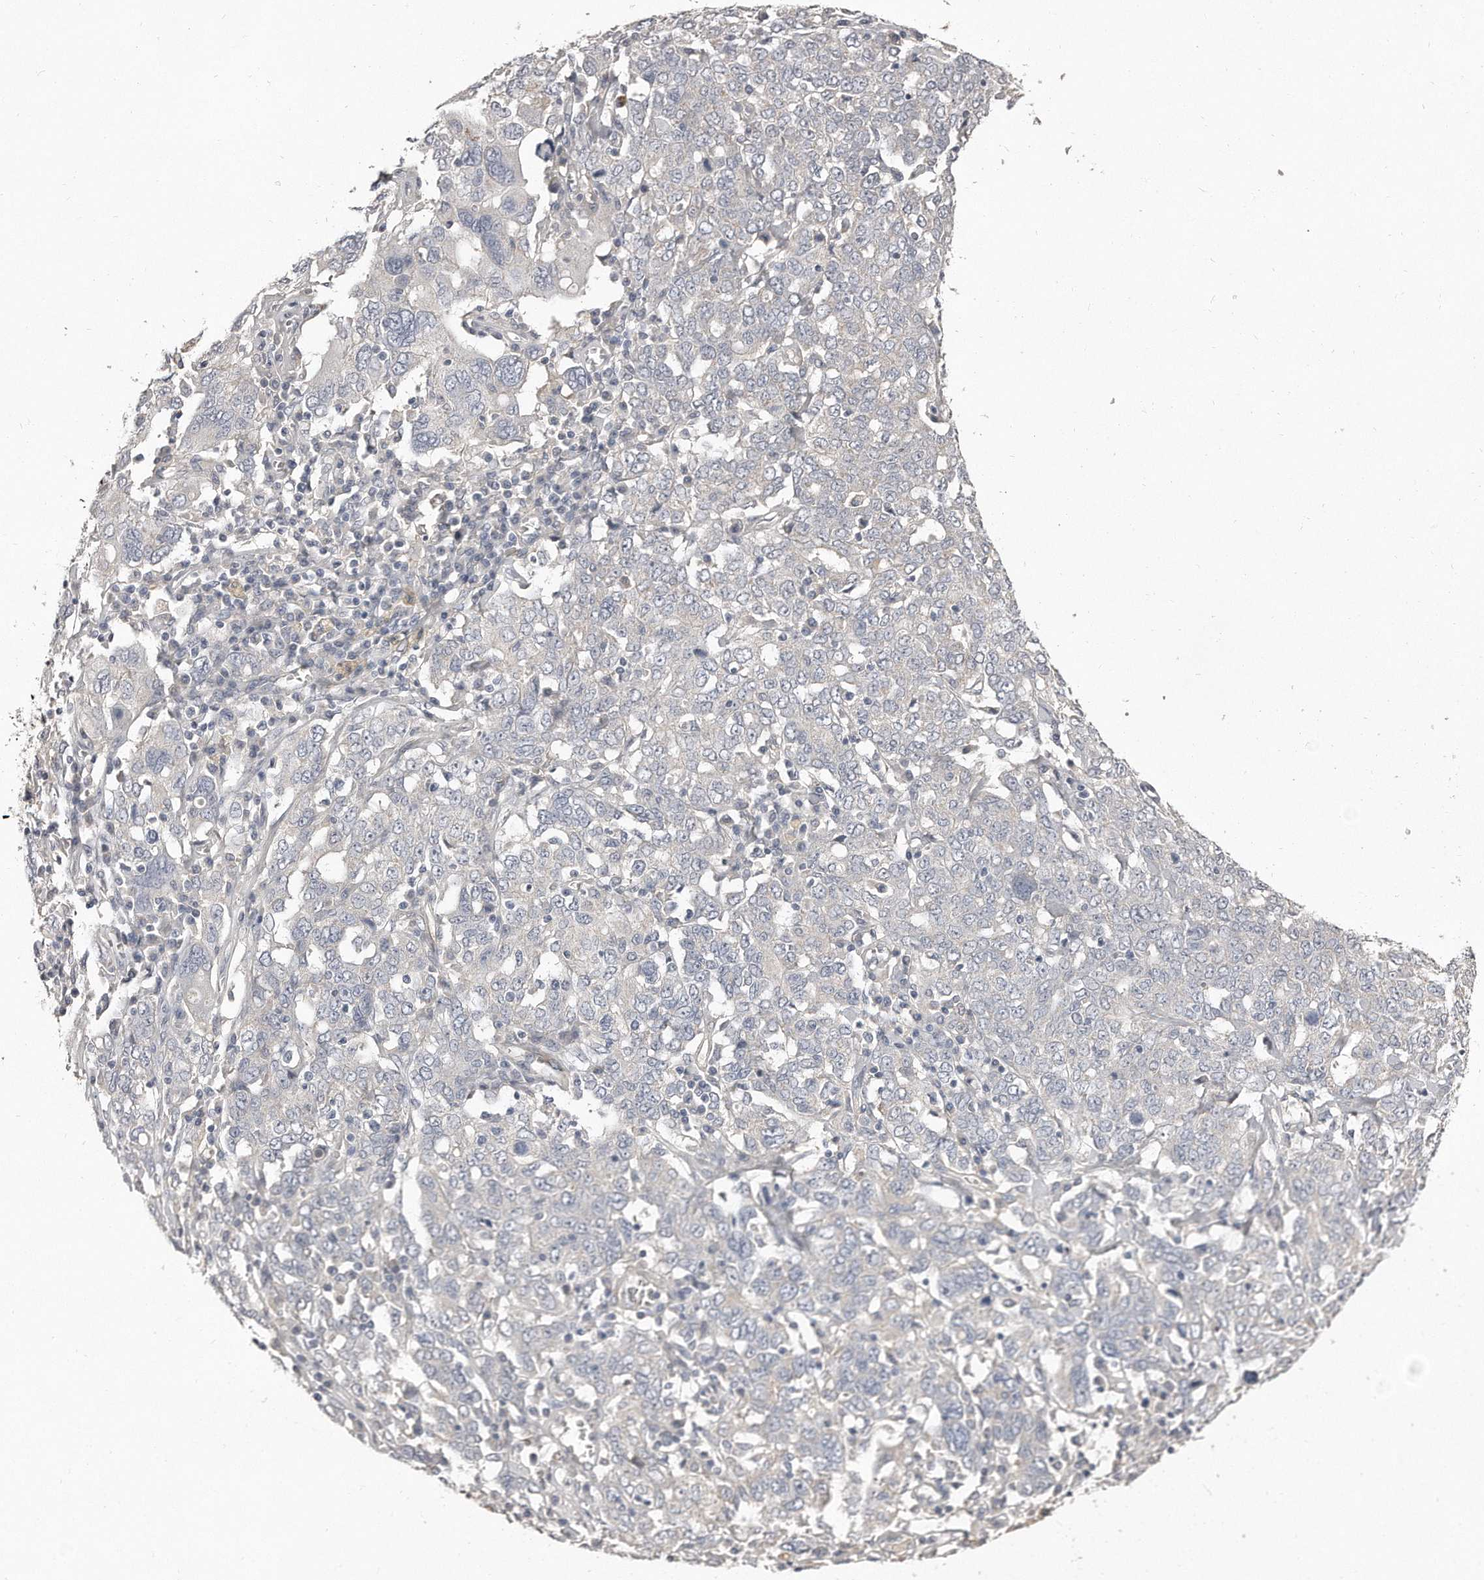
{"staining": {"intensity": "negative", "quantity": "none", "location": "none"}, "tissue": "ovarian cancer", "cell_type": "Tumor cells", "image_type": "cancer", "snomed": [{"axis": "morphology", "description": "Carcinoma, endometroid"}, {"axis": "topography", "description": "Ovary"}], "caption": "DAB immunohistochemical staining of endometroid carcinoma (ovarian) reveals no significant positivity in tumor cells.", "gene": "LMOD1", "patient": {"sex": "female", "age": 62}}